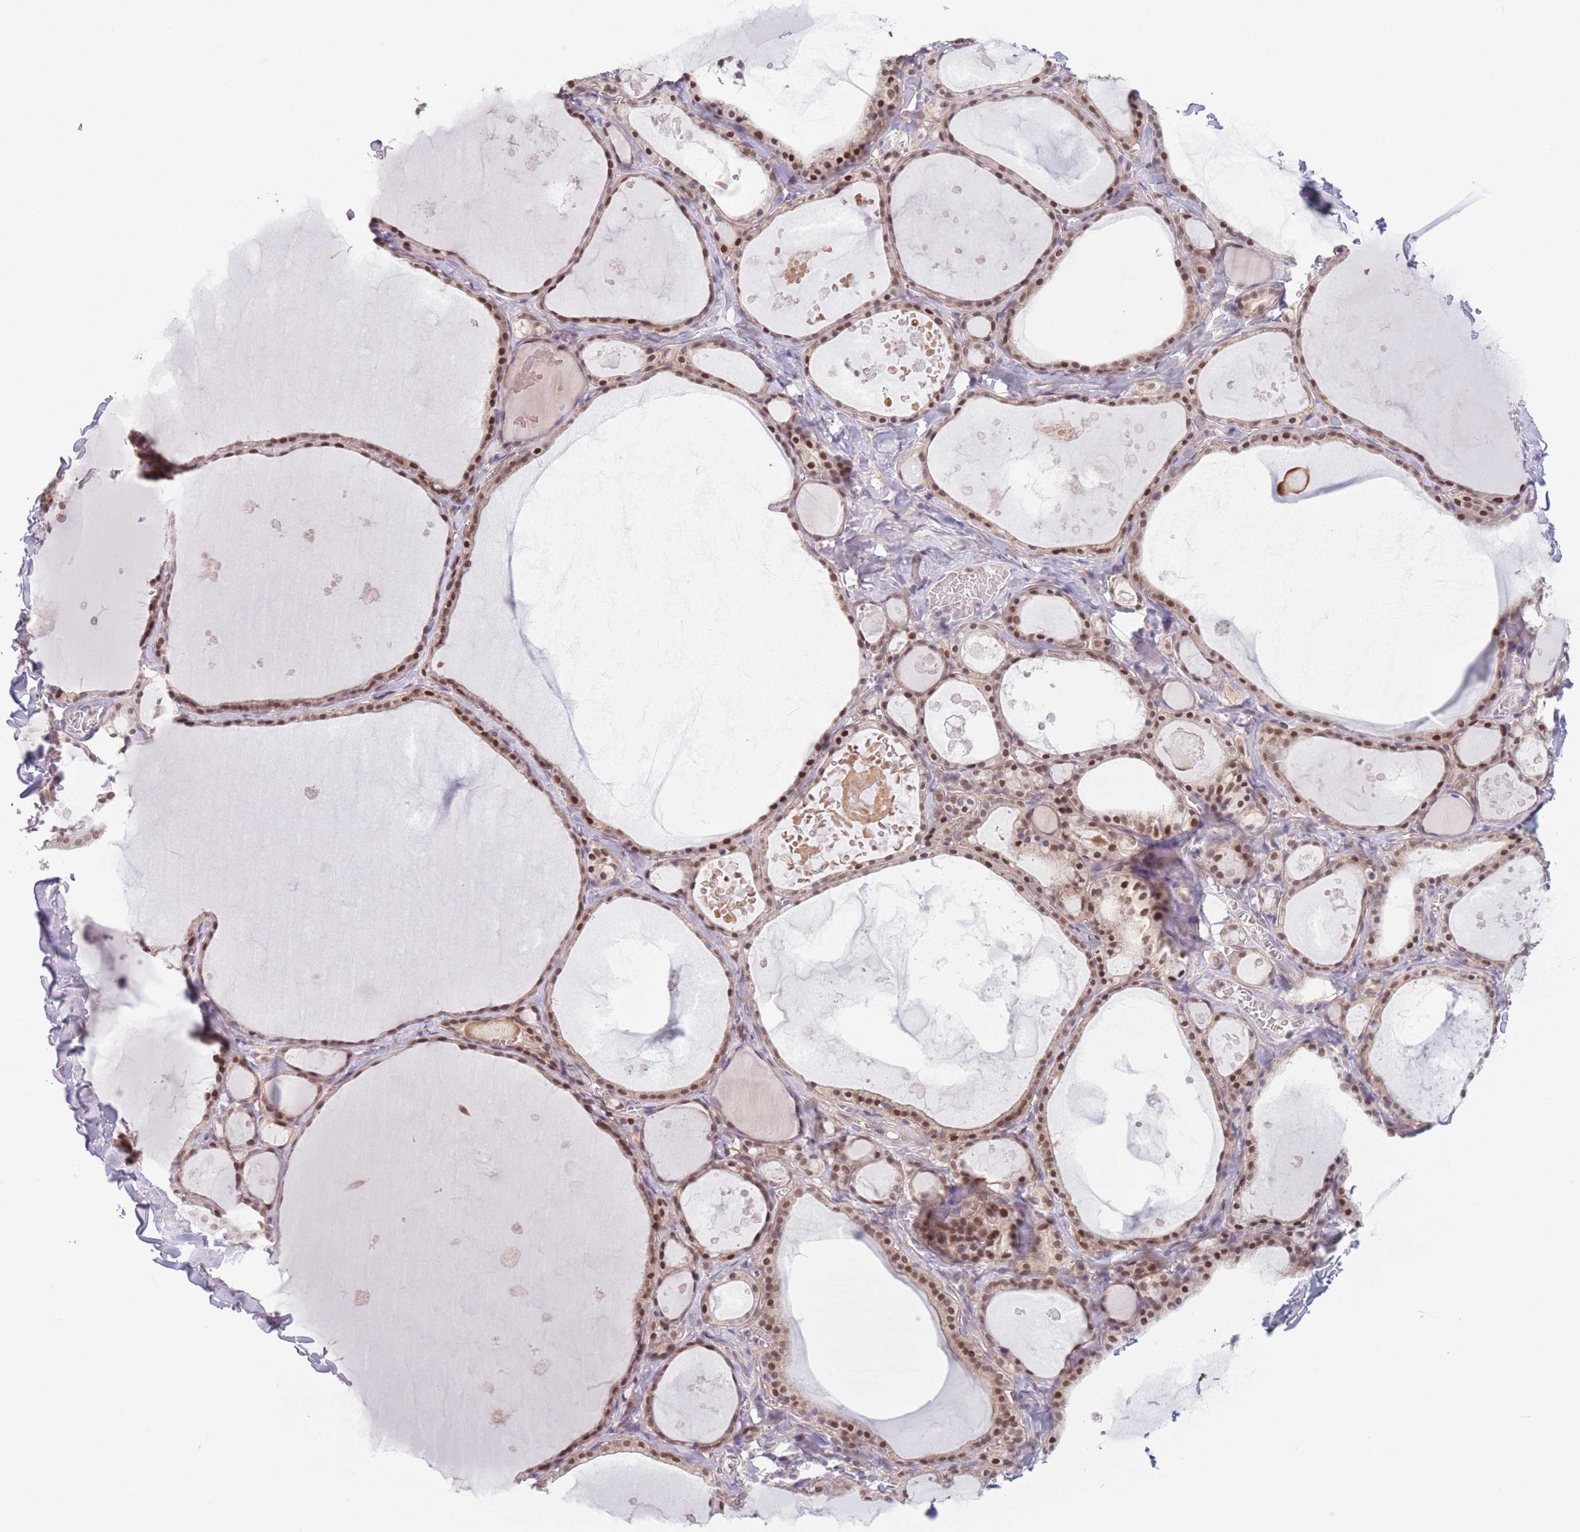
{"staining": {"intensity": "strong", "quantity": "25%-75%", "location": "nuclear"}, "tissue": "thyroid gland", "cell_type": "Glandular cells", "image_type": "normal", "snomed": [{"axis": "morphology", "description": "Normal tissue, NOS"}, {"axis": "topography", "description": "Thyroid gland"}], "caption": "A micrograph of human thyroid gland stained for a protein reveals strong nuclear brown staining in glandular cells.", "gene": "ENSG00000267179", "patient": {"sex": "male", "age": 56}}